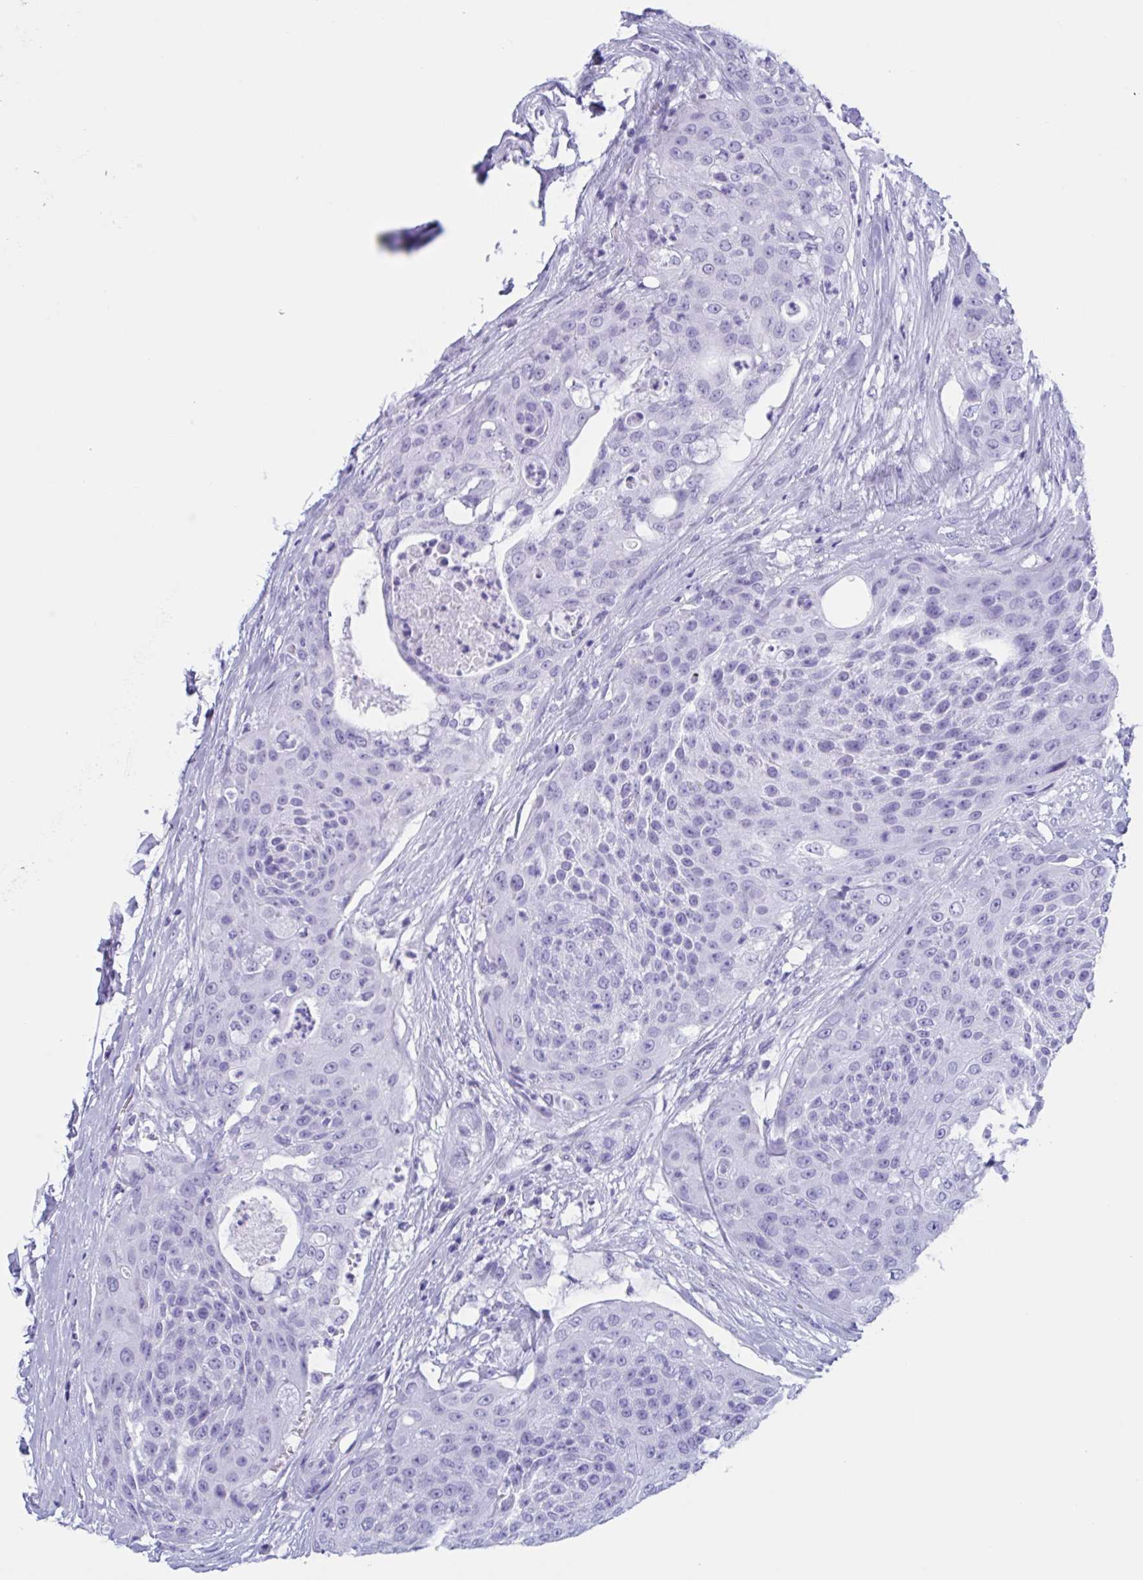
{"staining": {"intensity": "negative", "quantity": "none", "location": "none"}, "tissue": "urothelial cancer", "cell_type": "Tumor cells", "image_type": "cancer", "snomed": [{"axis": "morphology", "description": "Urothelial carcinoma, High grade"}, {"axis": "topography", "description": "Urinary bladder"}], "caption": "A high-resolution photomicrograph shows immunohistochemistry staining of urothelial cancer, which exhibits no significant positivity in tumor cells.", "gene": "ZNF850", "patient": {"sex": "female", "age": 63}}